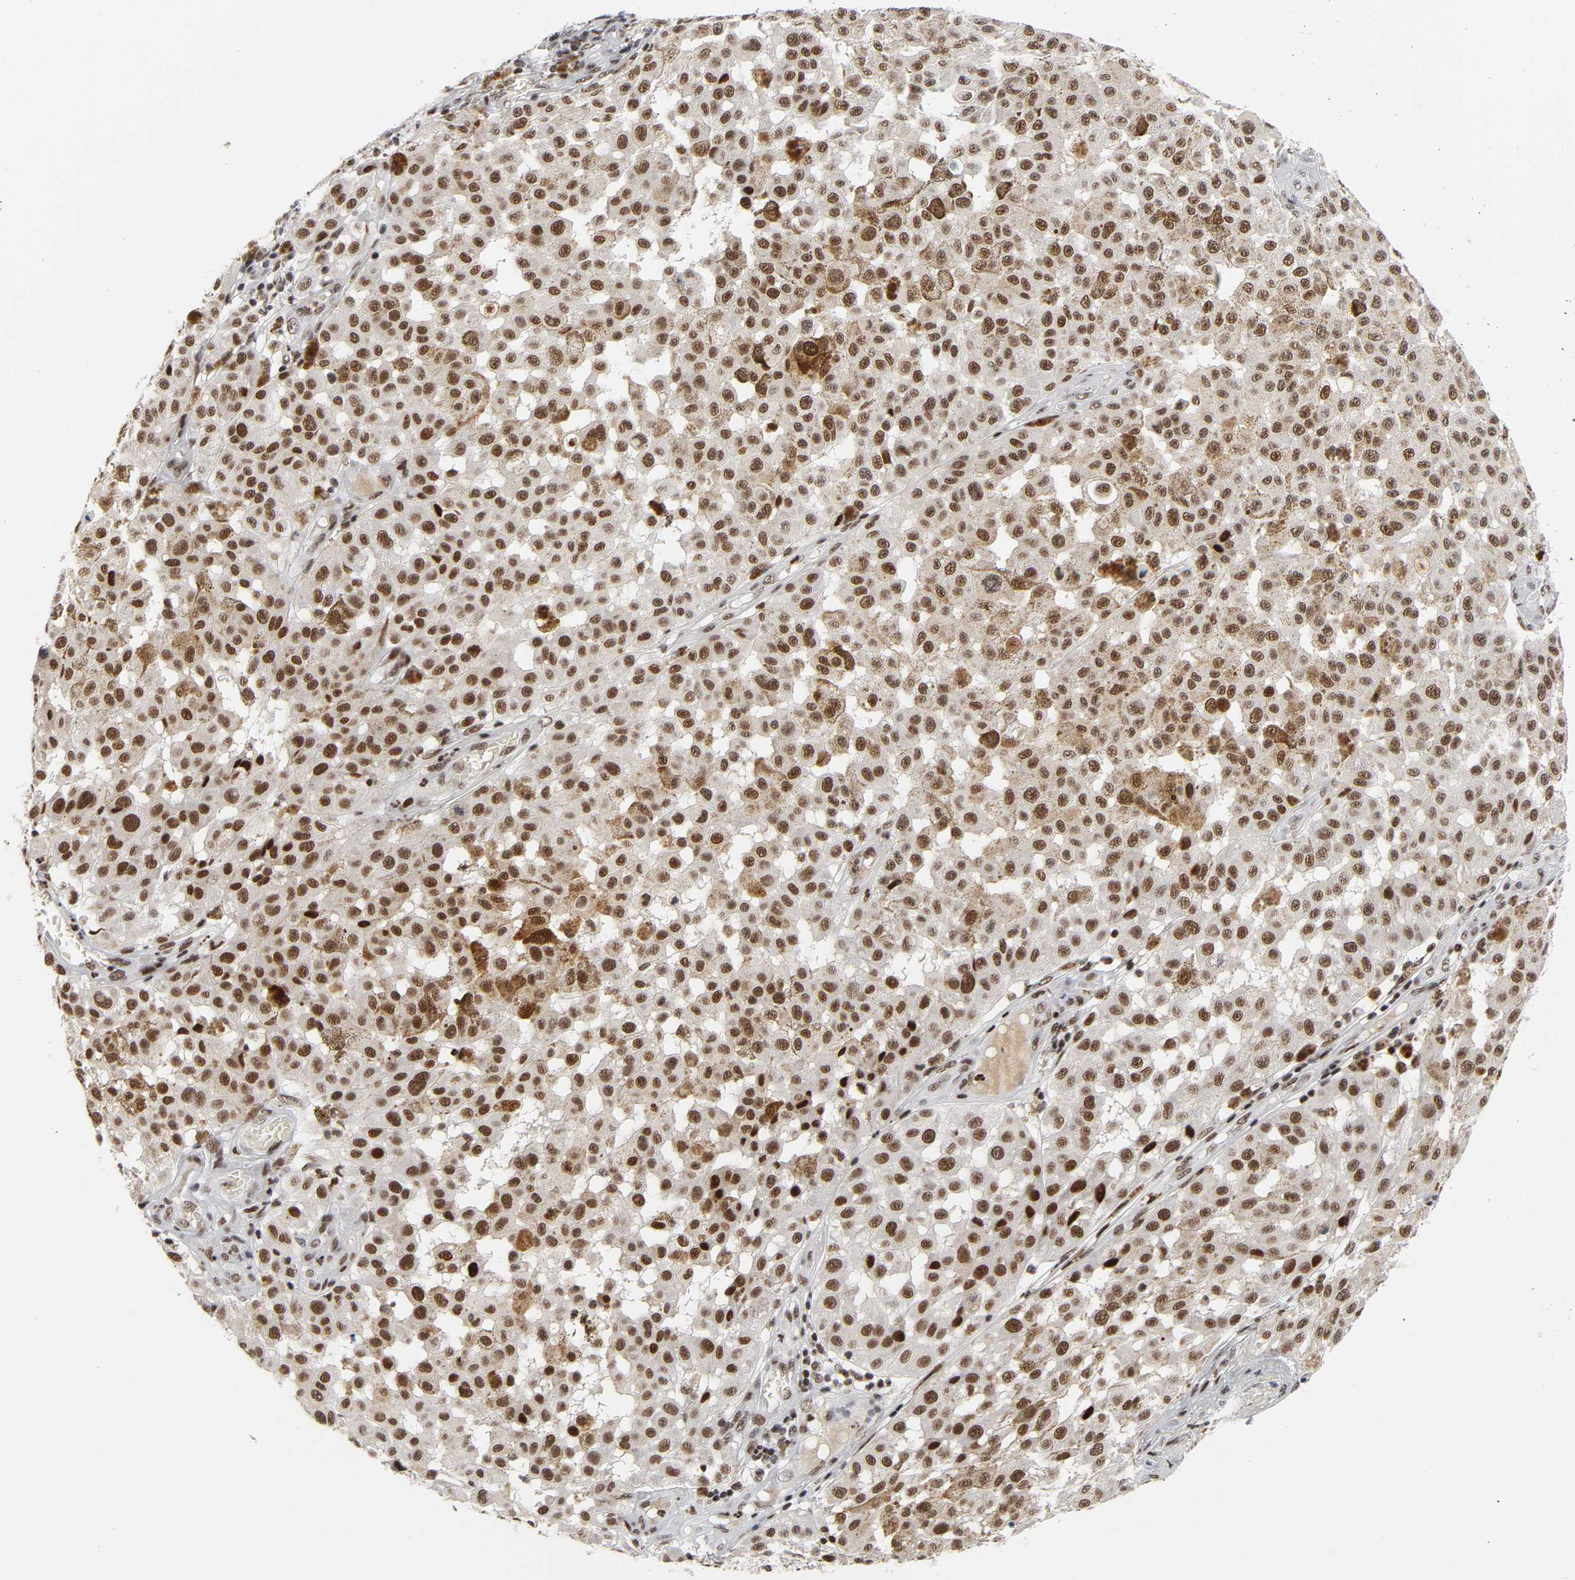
{"staining": {"intensity": "strong", "quantity": ">75%", "location": "nuclear"}, "tissue": "melanoma", "cell_type": "Tumor cells", "image_type": "cancer", "snomed": [{"axis": "morphology", "description": "Malignant melanoma, NOS"}, {"axis": "topography", "description": "Skin"}], "caption": "Immunohistochemical staining of human melanoma demonstrates strong nuclear protein positivity in approximately >75% of tumor cells. (brown staining indicates protein expression, while blue staining denotes nuclei).", "gene": "CREBBP", "patient": {"sex": "female", "age": 64}}